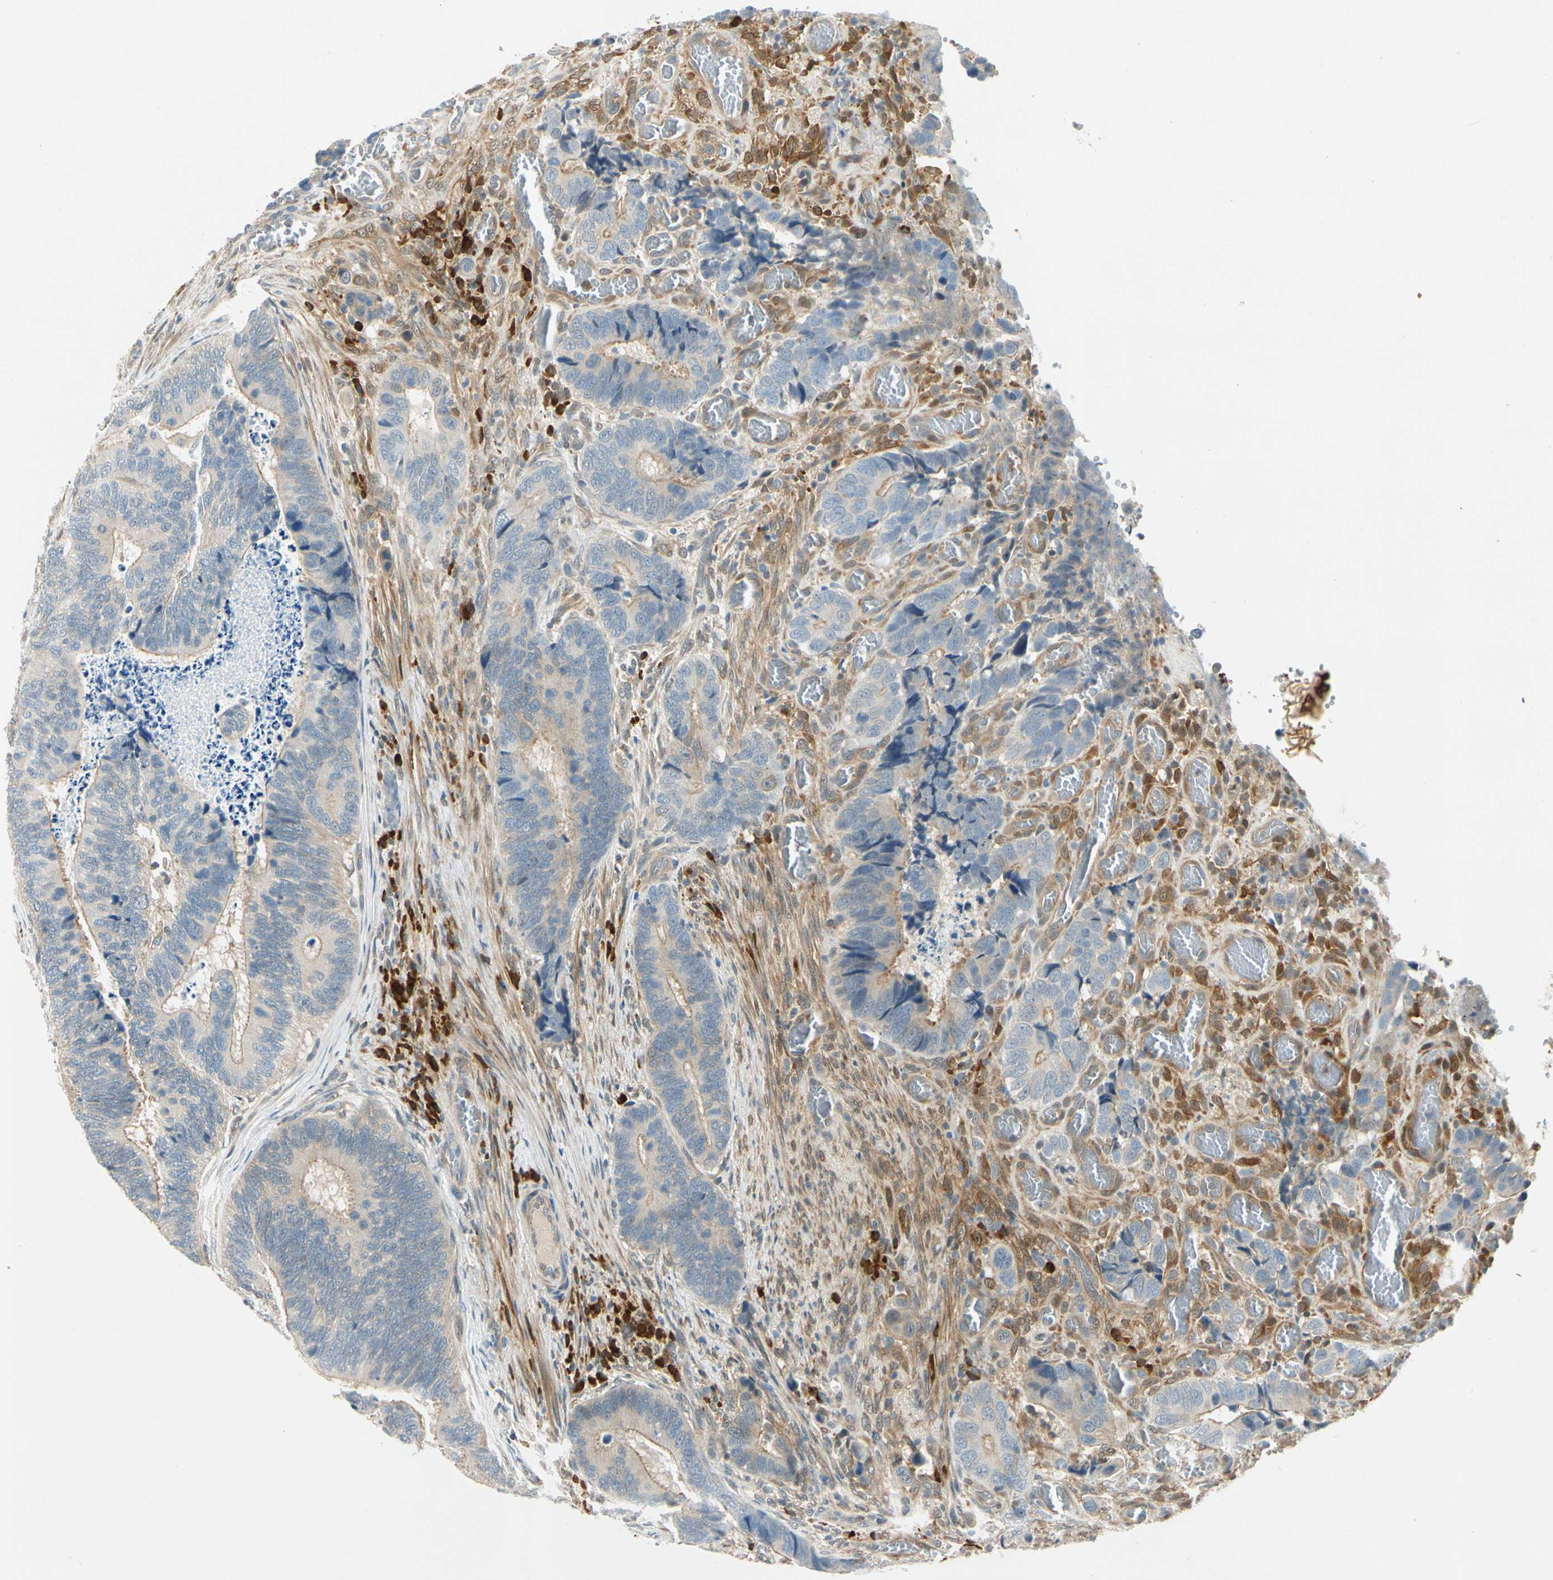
{"staining": {"intensity": "weak", "quantity": "25%-75%", "location": "cytoplasmic/membranous"}, "tissue": "colorectal cancer", "cell_type": "Tumor cells", "image_type": "cancer", "snomed": [{"axis": "morphology", "description": "Adenocarcinoma, NOS"}, {"axis": "topography", "description": "Colon"}], "caption": "Colorectal adenocarcinoma stained with DAB (3,3'-diaminobenzidine) immunohistochemistry demonstrates low levels of weak cytoplasmic/membranous positivity in about 25%-75% of tumor cells.", "gene": "WIPI1", "patient": {"sex": "male", "age": 72}}